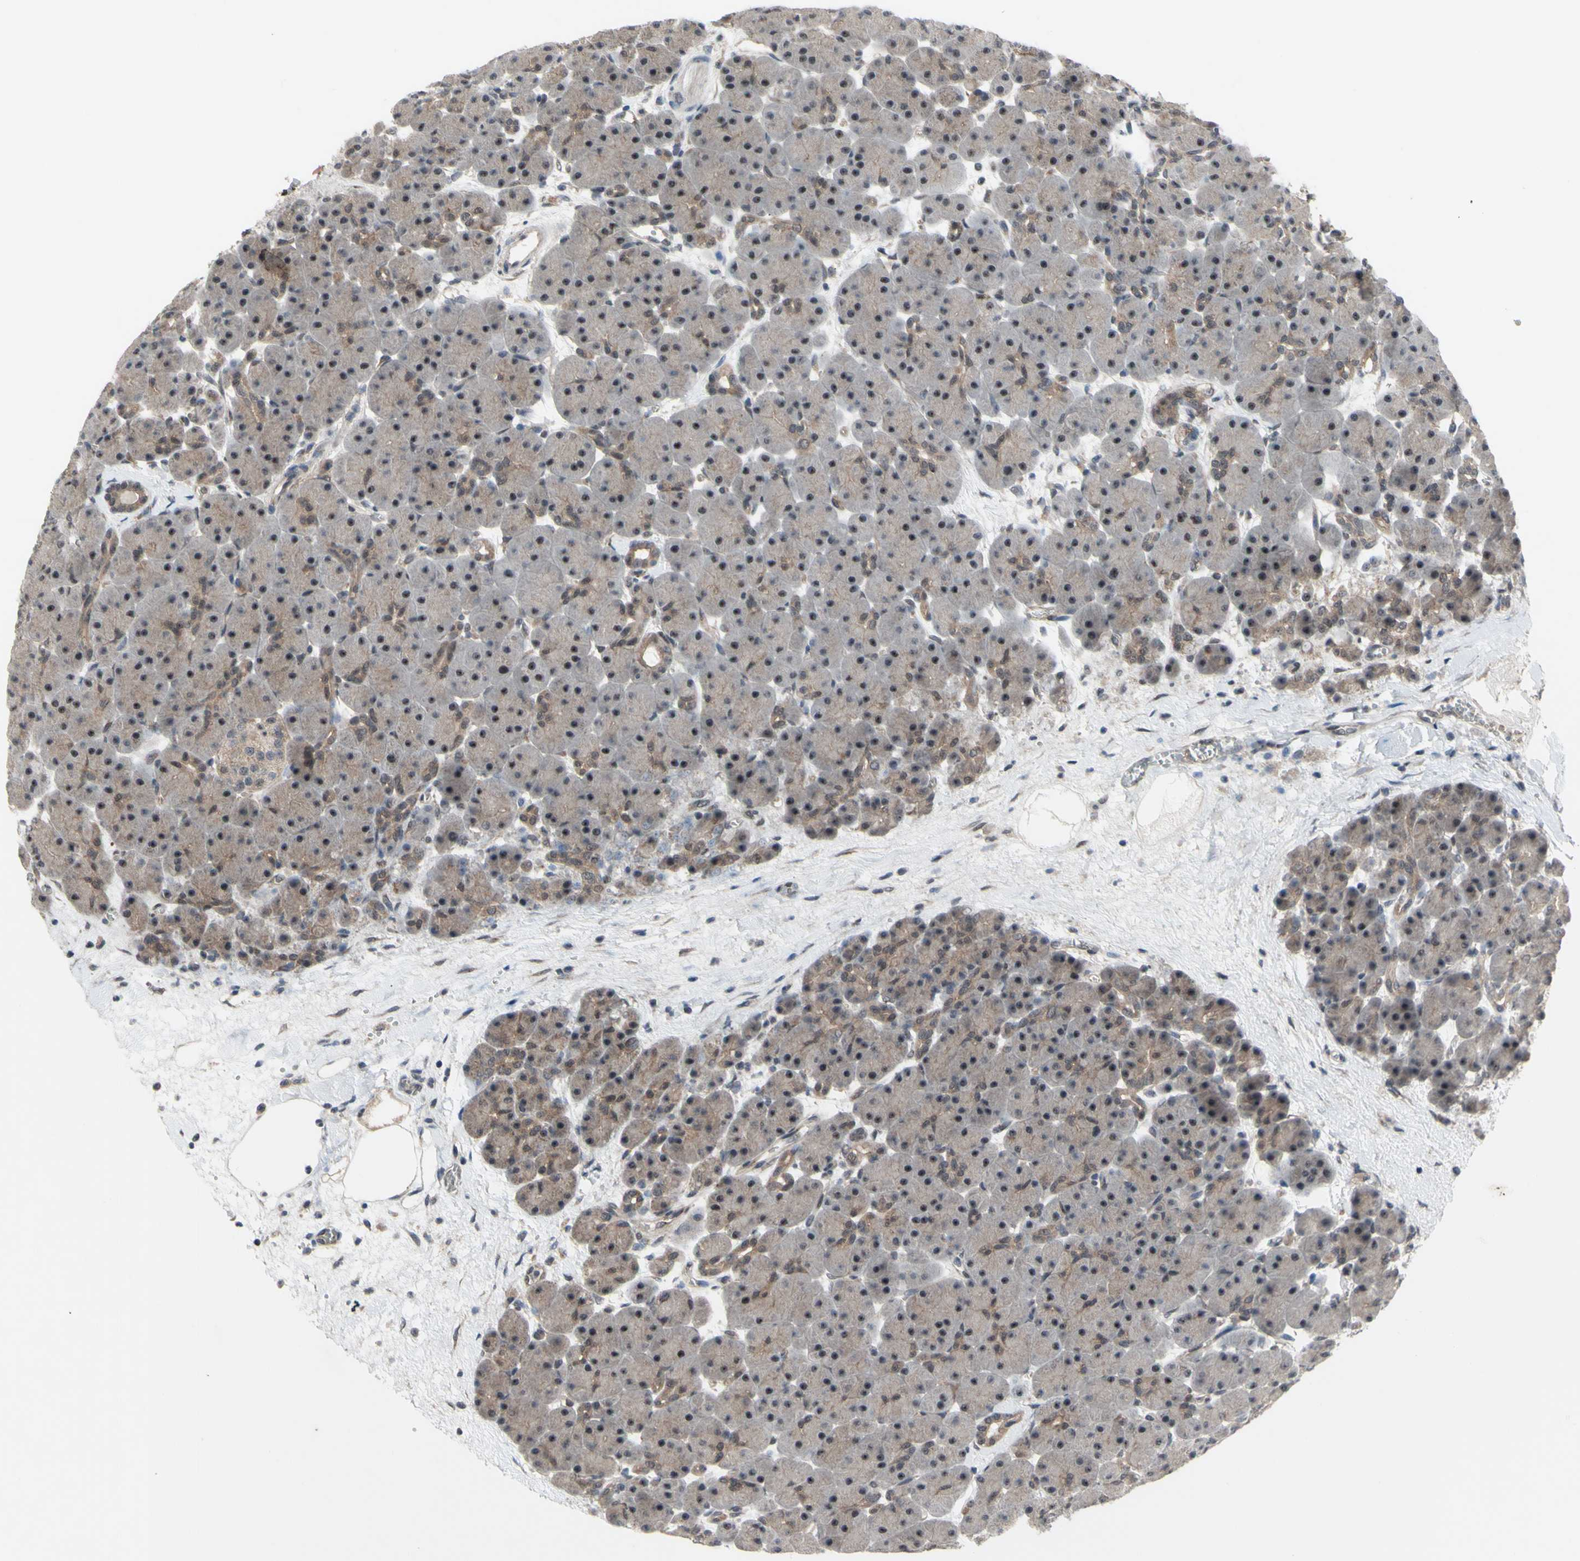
{"staining": {"intensity": "weak", "quantity": "25%-75%", "location": "cytoplasmic/membranous,nuclear"}, "tissue": "pancreas", "cell_type": "Exocrine glandular cells", "image_type": "normal", "snomed": [{"axis": "morphology", "description": "Normal tissue, NOS"}, {"axis": "topography", "description": "Pancreas"}], "caption": "A micrograph showing weak cytoplasmic/membranous,nuclear expression in approximately 25%-75% of exocrine glandular cells in benign pancreas, as visualized by brown immunohistochemical staining.", "gene": "TRDMT1", "patient": {"sex": "male", "age": 66}}